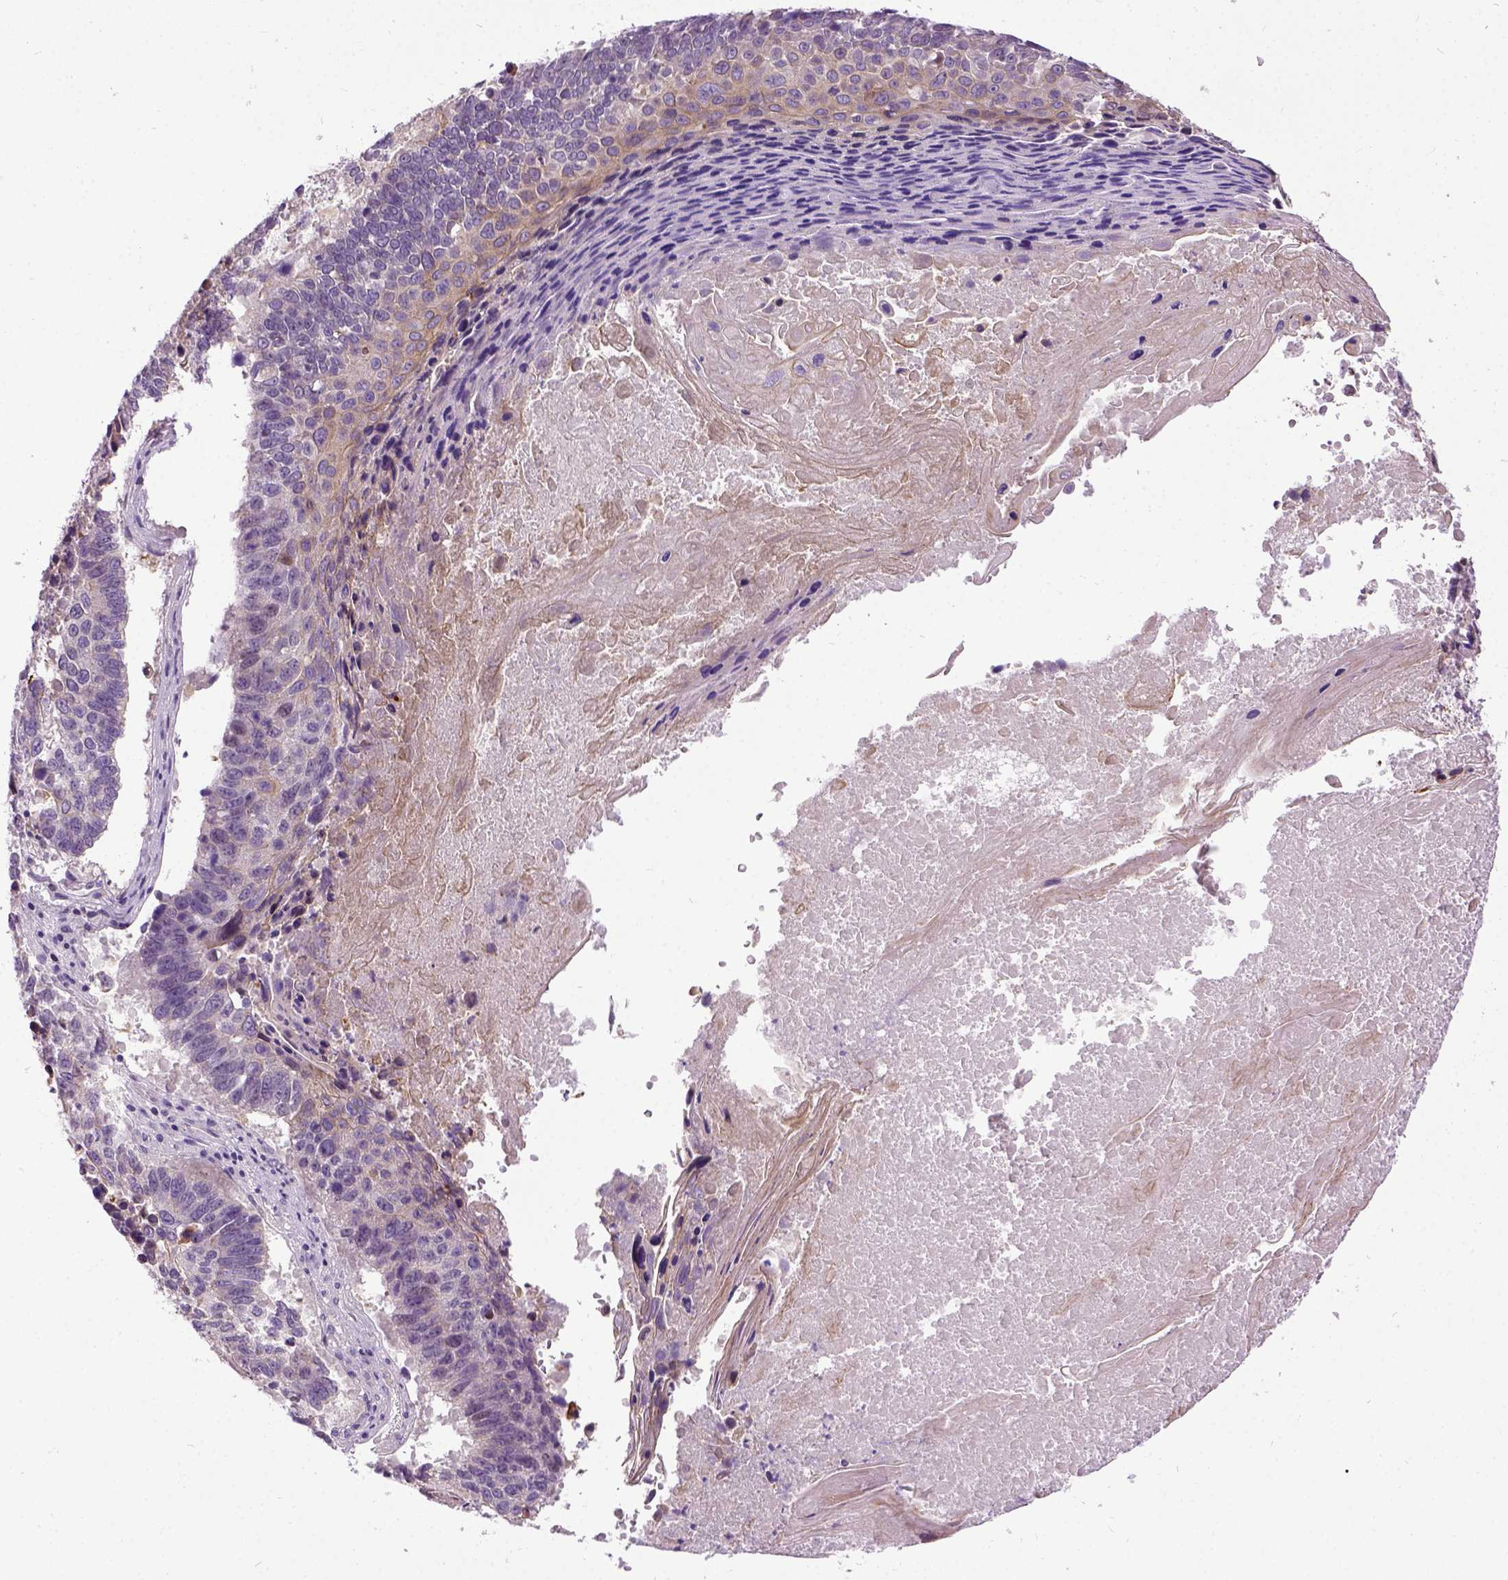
{"staining": {"intensity": "weak", "quantity": "25%-75%", "location": "cytoplasmic/membranous"}, "tissue": "lung cancer", "cell_type": "Tumor cells", "image_type": "cancer", "snomed": [{"axis": "morphology", "description": "Squamous cell carcinoma, NOS"}, {"axis": "topography", "description": "Lung"}], "caption": "Immunohistochemistry histopathology image of neoplastic tissue: human lung cancer stained using immunohistochemistry exhibits low levels of weak protein expression localized specifically in the cytoplasmic/membranous of tumor cells, appearing as a cytoplasmic/membranous brown color.", "gene": "NEK5", "patient": {"sex": "male", "age": 73}}